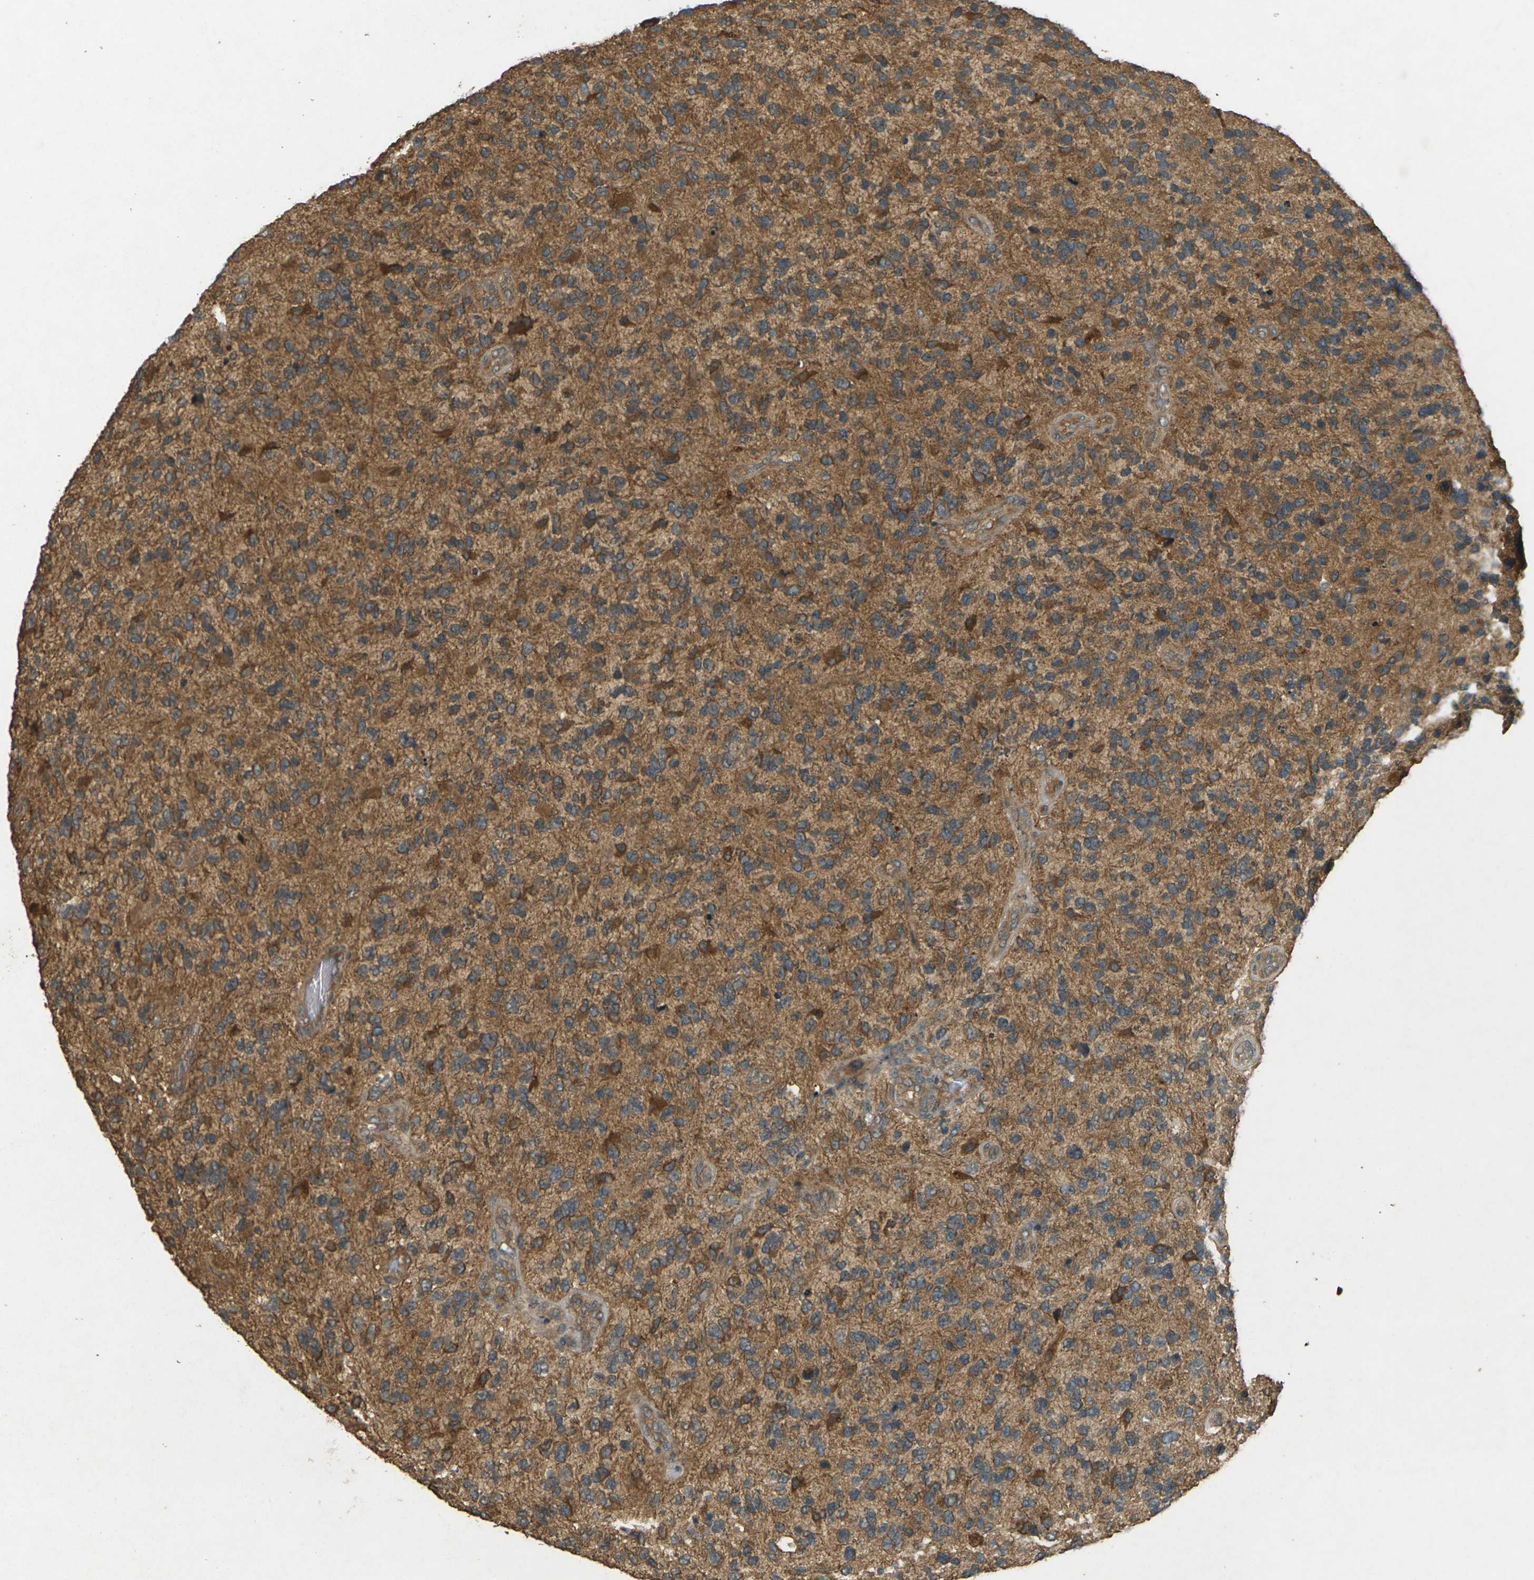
{"staining": {"intensity": "moderate", "quantity": ">75%", "location": "cytoplasmic/membranous"}, "tissue": "glioma", "cell_type": "Tumor cells", "image_type": "cancer", "snomed": [{"axis": "morphology", "description": "Glioma, malignant, High grade"}, {"axis": "topography", "description": "Brain"}], "caption": "Protein expression analysis of human glioma reveals moderate cytoplasmic/membranous positivity in about >75% of tumor cells.", "gene": "TAP1", "patient": {"sex": "female", "age": 58}}